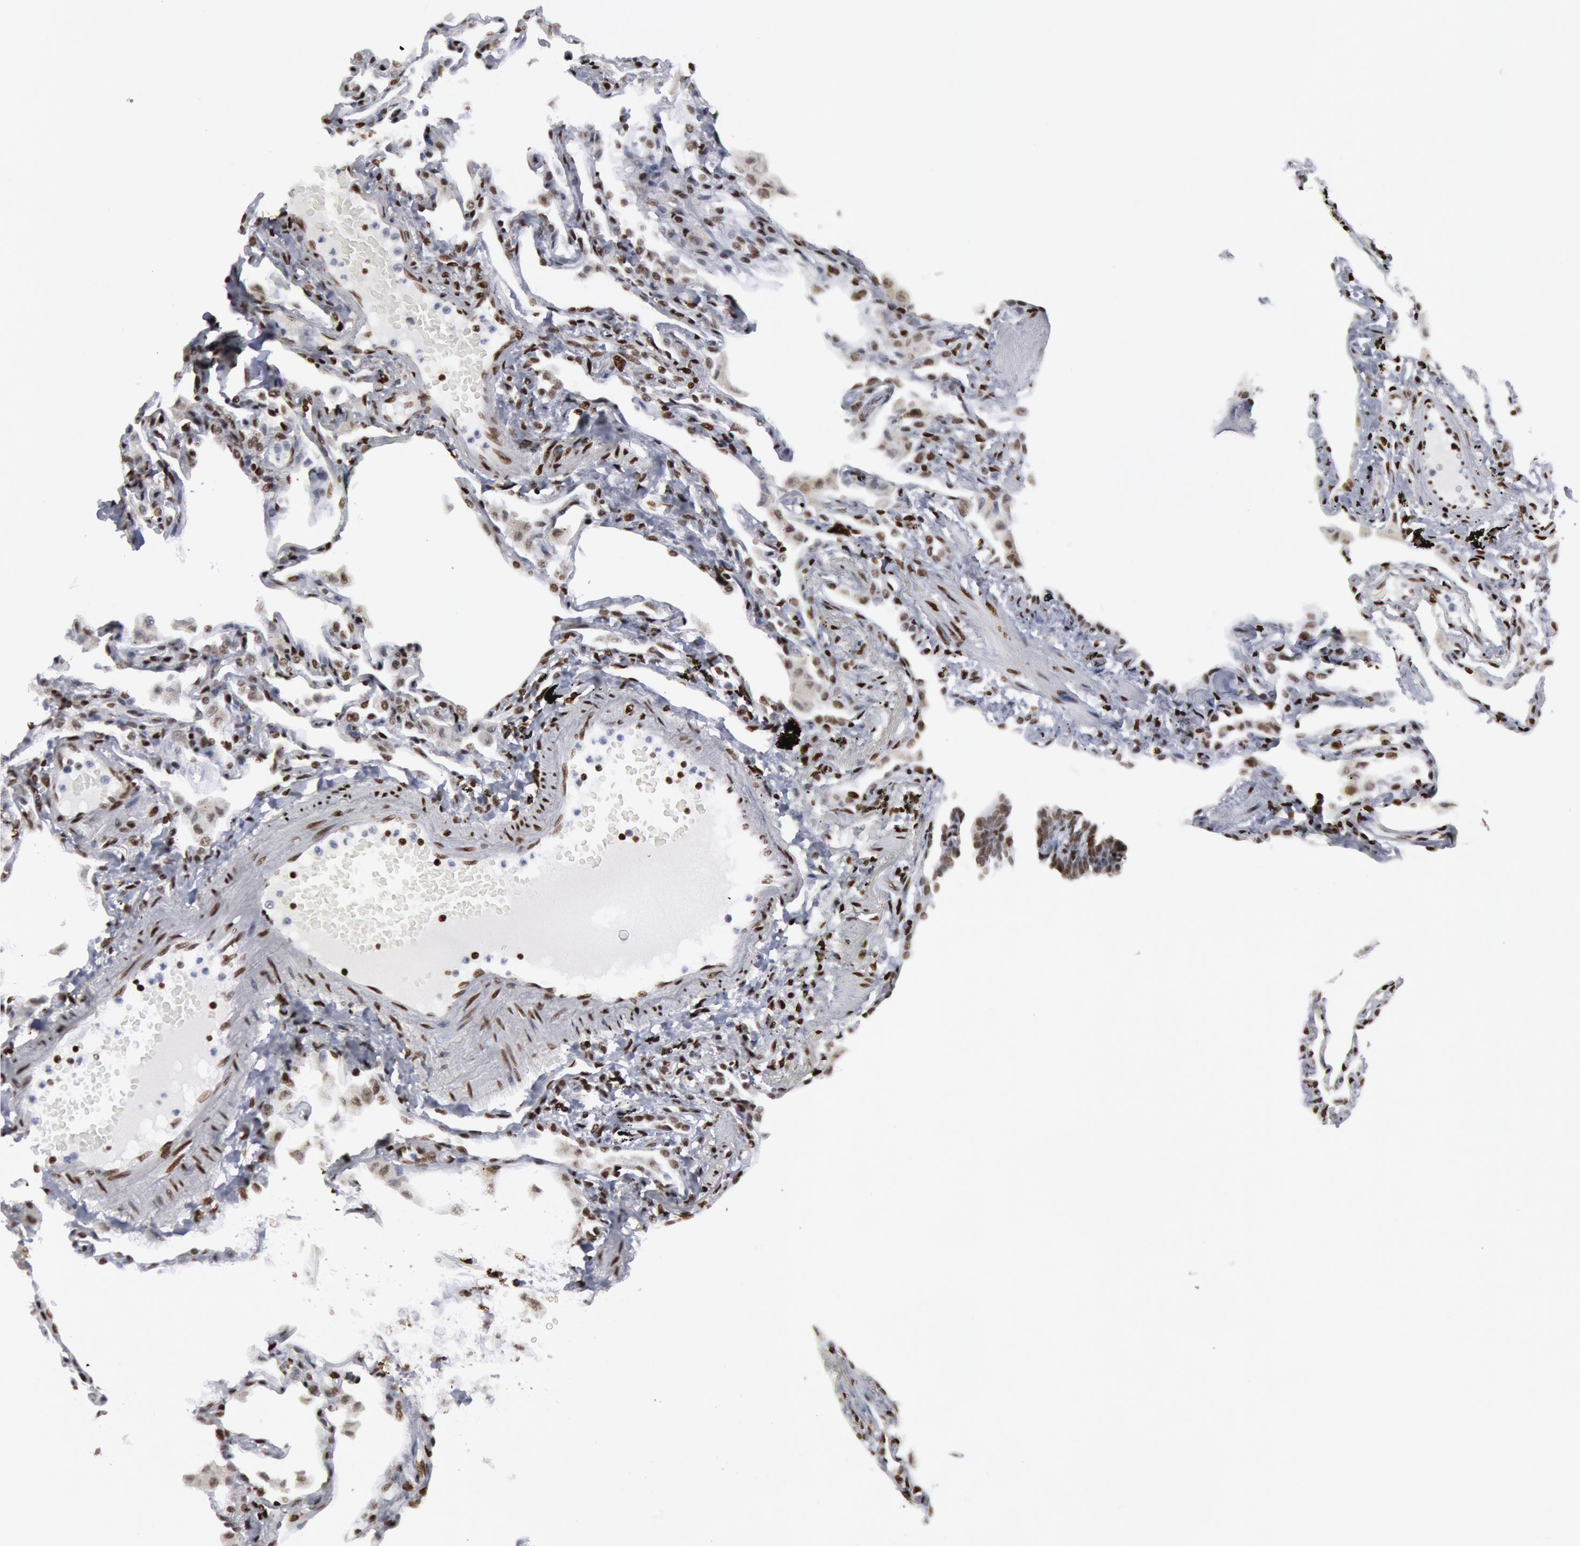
{"staining": {"intensity": "weak", "quantity": ">75%", "location": "nuclear"}, "tissue": "lung", "cell_type": "Alveolar cells", "image_type": "normal", "snomed": [{"axis": "morphology", "description": "Normal tissue, NOS"}, {"axis": "topography", "description": "Lung"}], "caption": "The photomicrograph exhibits staining of unremarkable lung, revealing weak nuclear protein positivity (brown color) within alveolar cells.", "gene": "MECP2", "patient": {"sex": "female", "age": 49}}